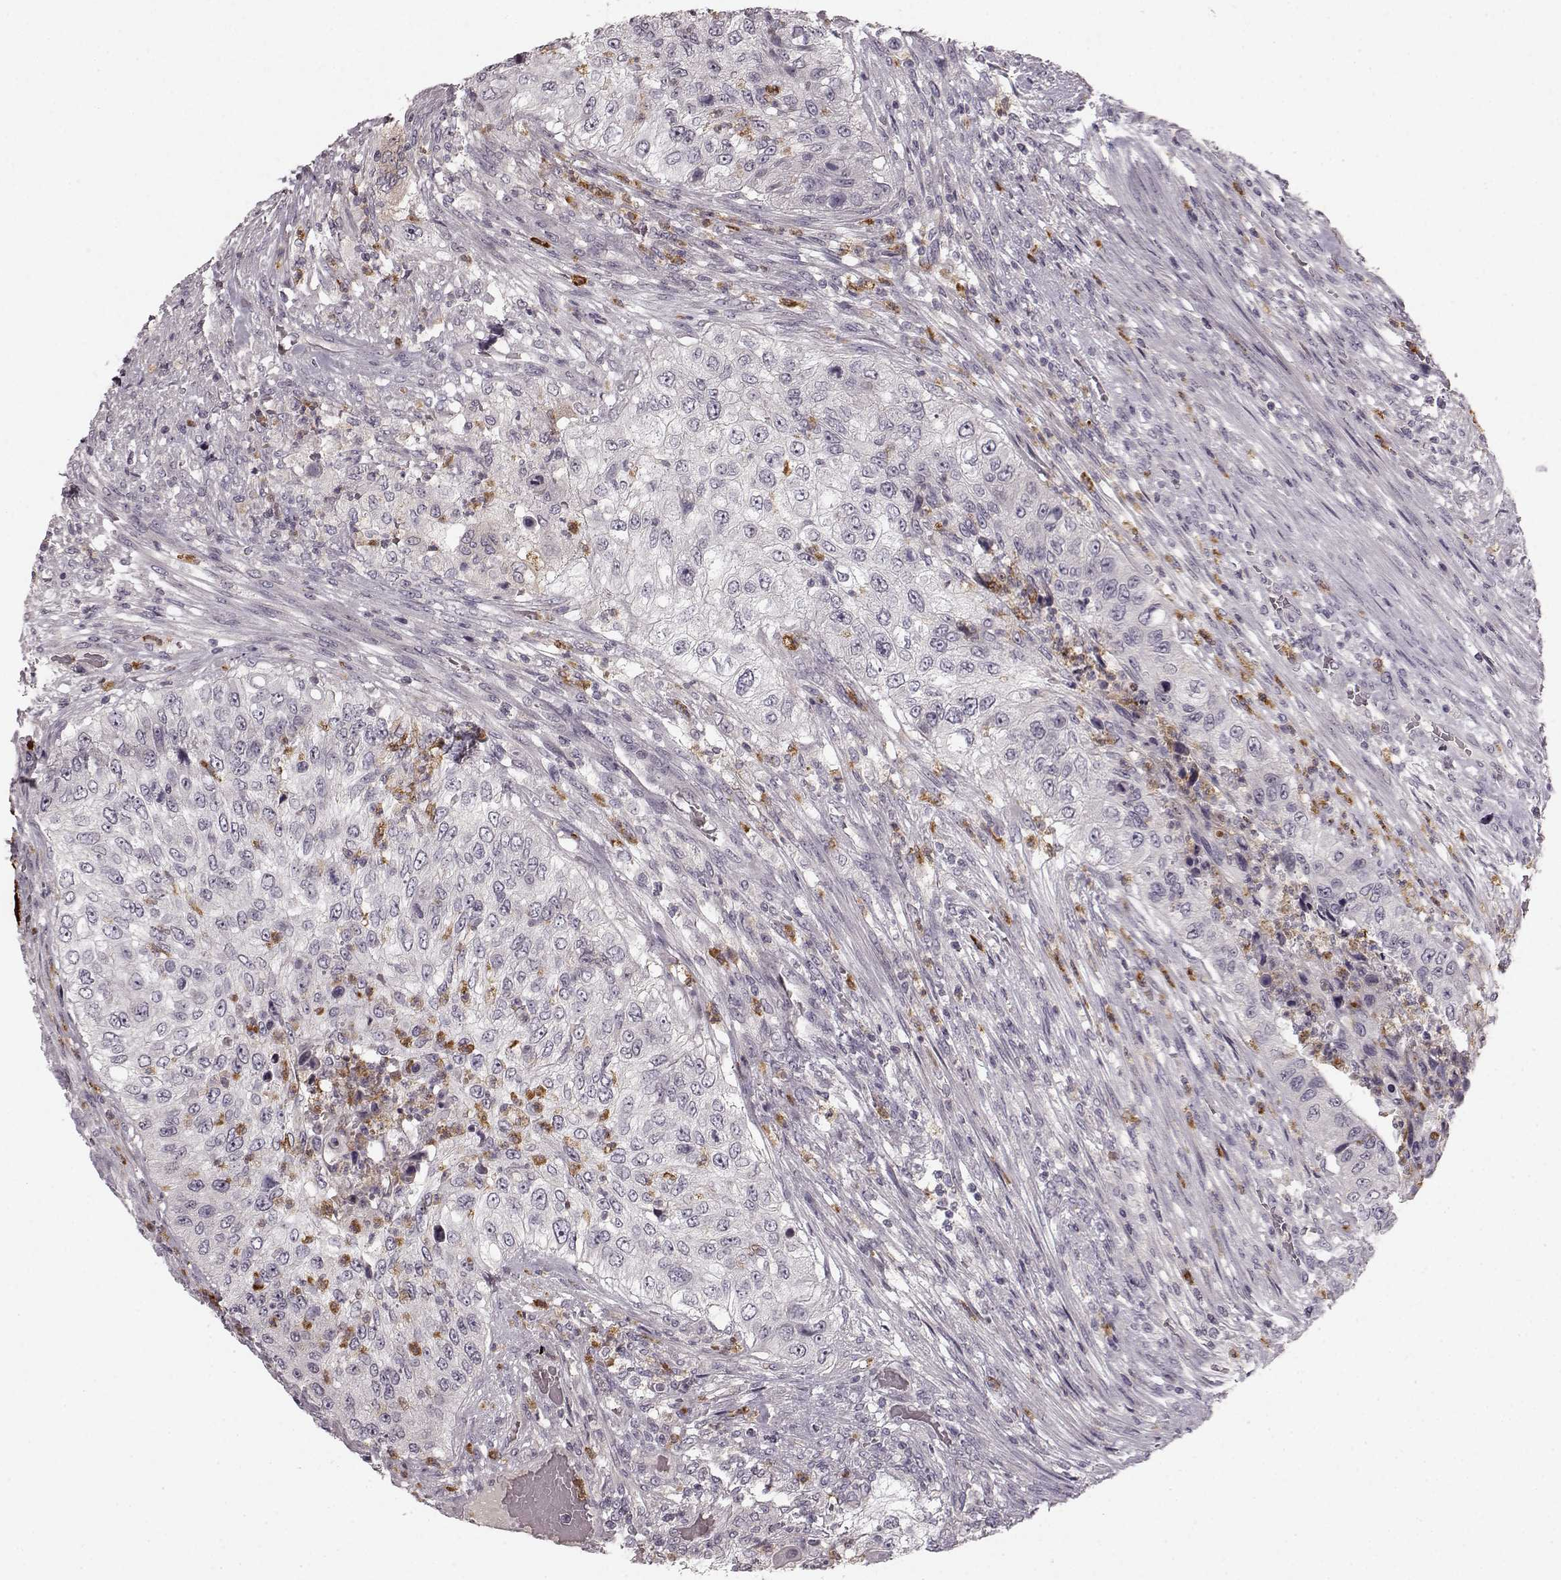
{"staining": {"intensity": "negative", "quantity": "none", "location": "none"}, "tissue": "urothelial cancer", "cell_type": "Tumor cells", "image_type": "cancer", "snomed": [{"axis": "morphology", "description": "Urothelial carcinoma, High grade"}, {"axis": "topography", "description": "Urinary bladder"}], "caption": "This is an immunohistochemistry photomicrograph of urothelial cancer. There is no expression in tumor cells.", "gene": "CHIT1", "patient": {"sex": "female", "age": 60}}